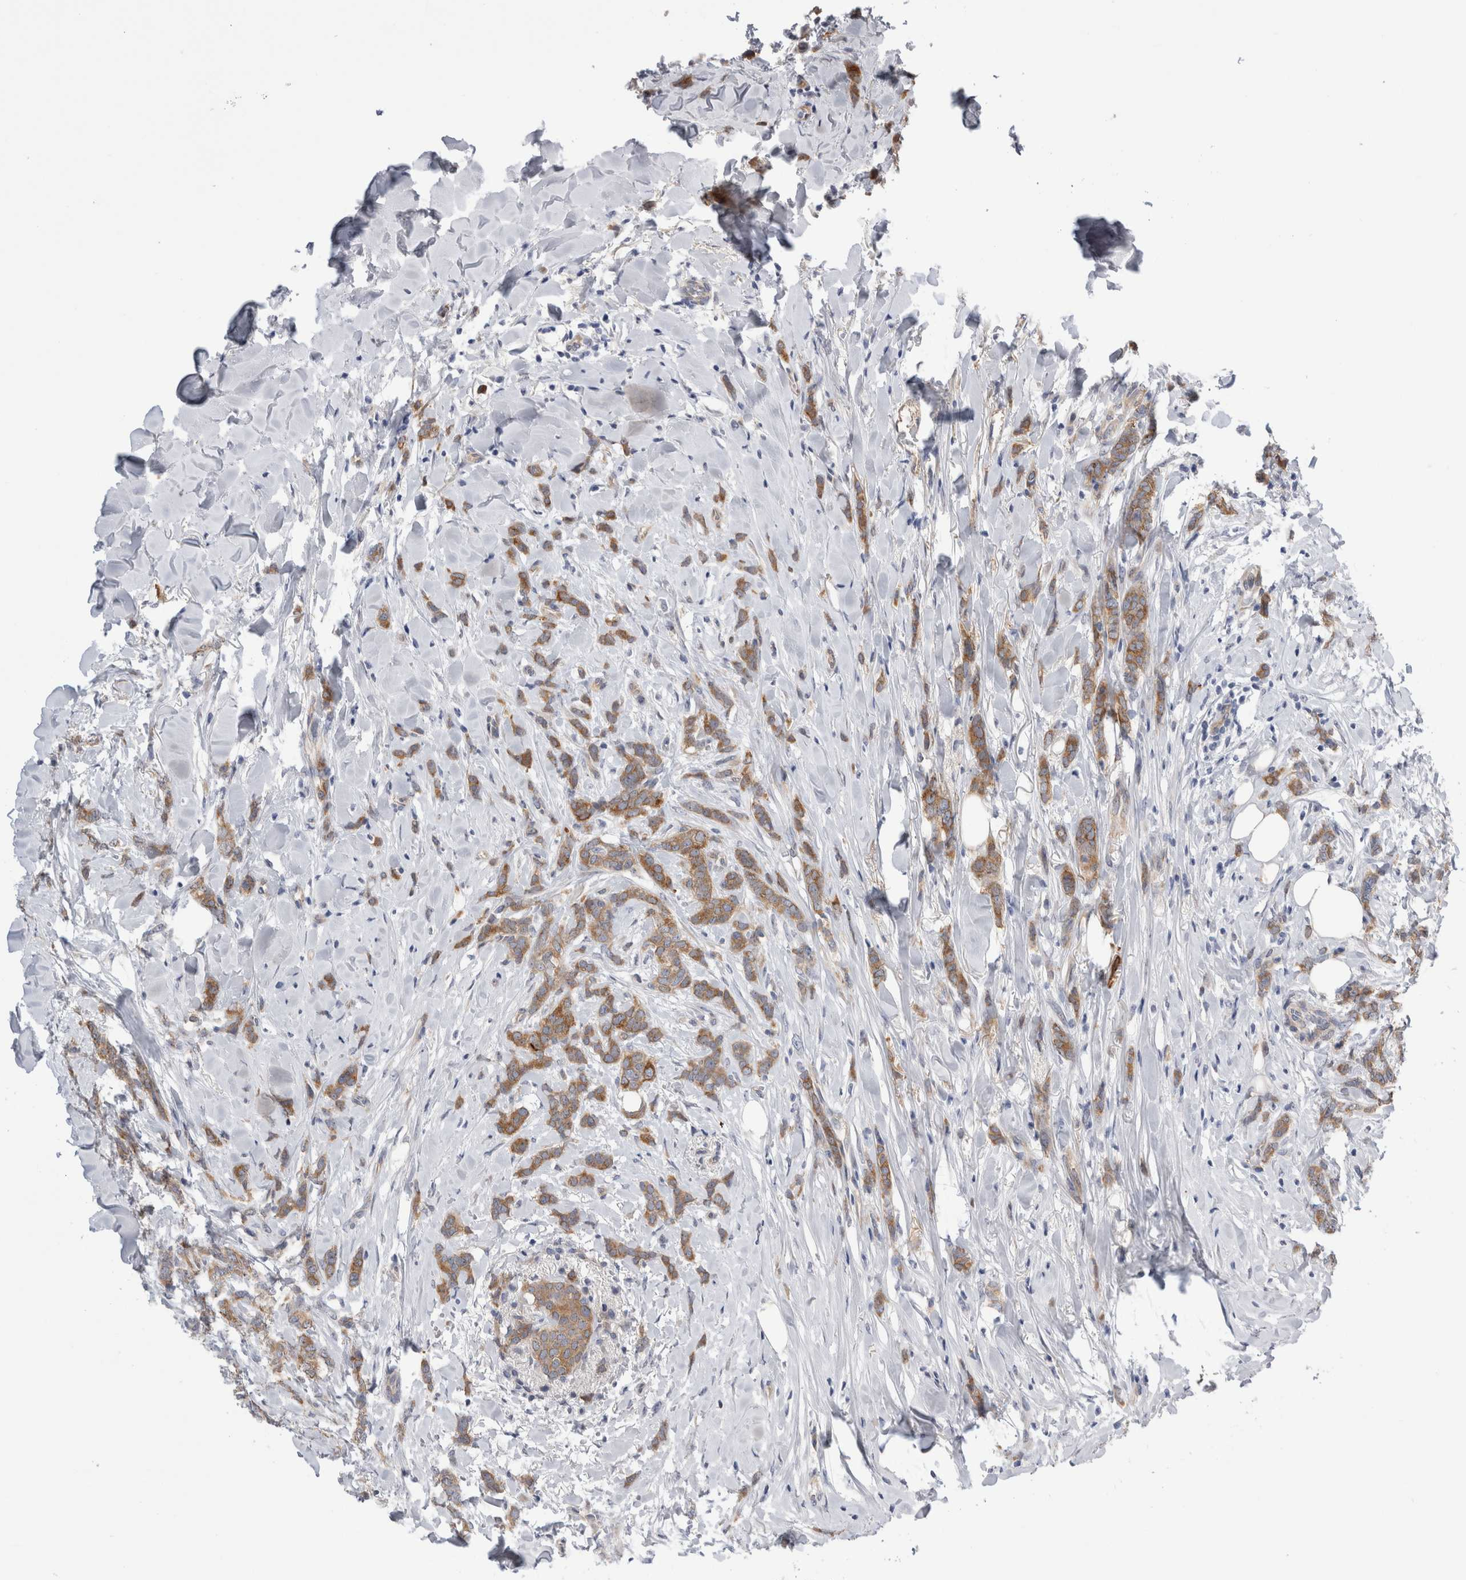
{"staining": {"intensity": "moderate", "quantity": "<25%", "location": "cytoplasmic/membranous"}, "tissue": "breast cancer", "cell_type": "Tumor cells", "image_type": "cancer", "snomed": [{"axis": "morphology", "description": "Lobular carcinoma"}, {"axis": "topography", "description": "Skin"}, {"axis": "topography", "description": "Breast"}], "caption": "The micrograph shows a brown stain indicating the presence of a protein in the cytoplasmic/membranous of tumor cells in breast cancer (lobular carcinoma). Nuclei are stained in blue.", "gene": "TAFA5", "patient": {"sex": "female", "age": 46}}